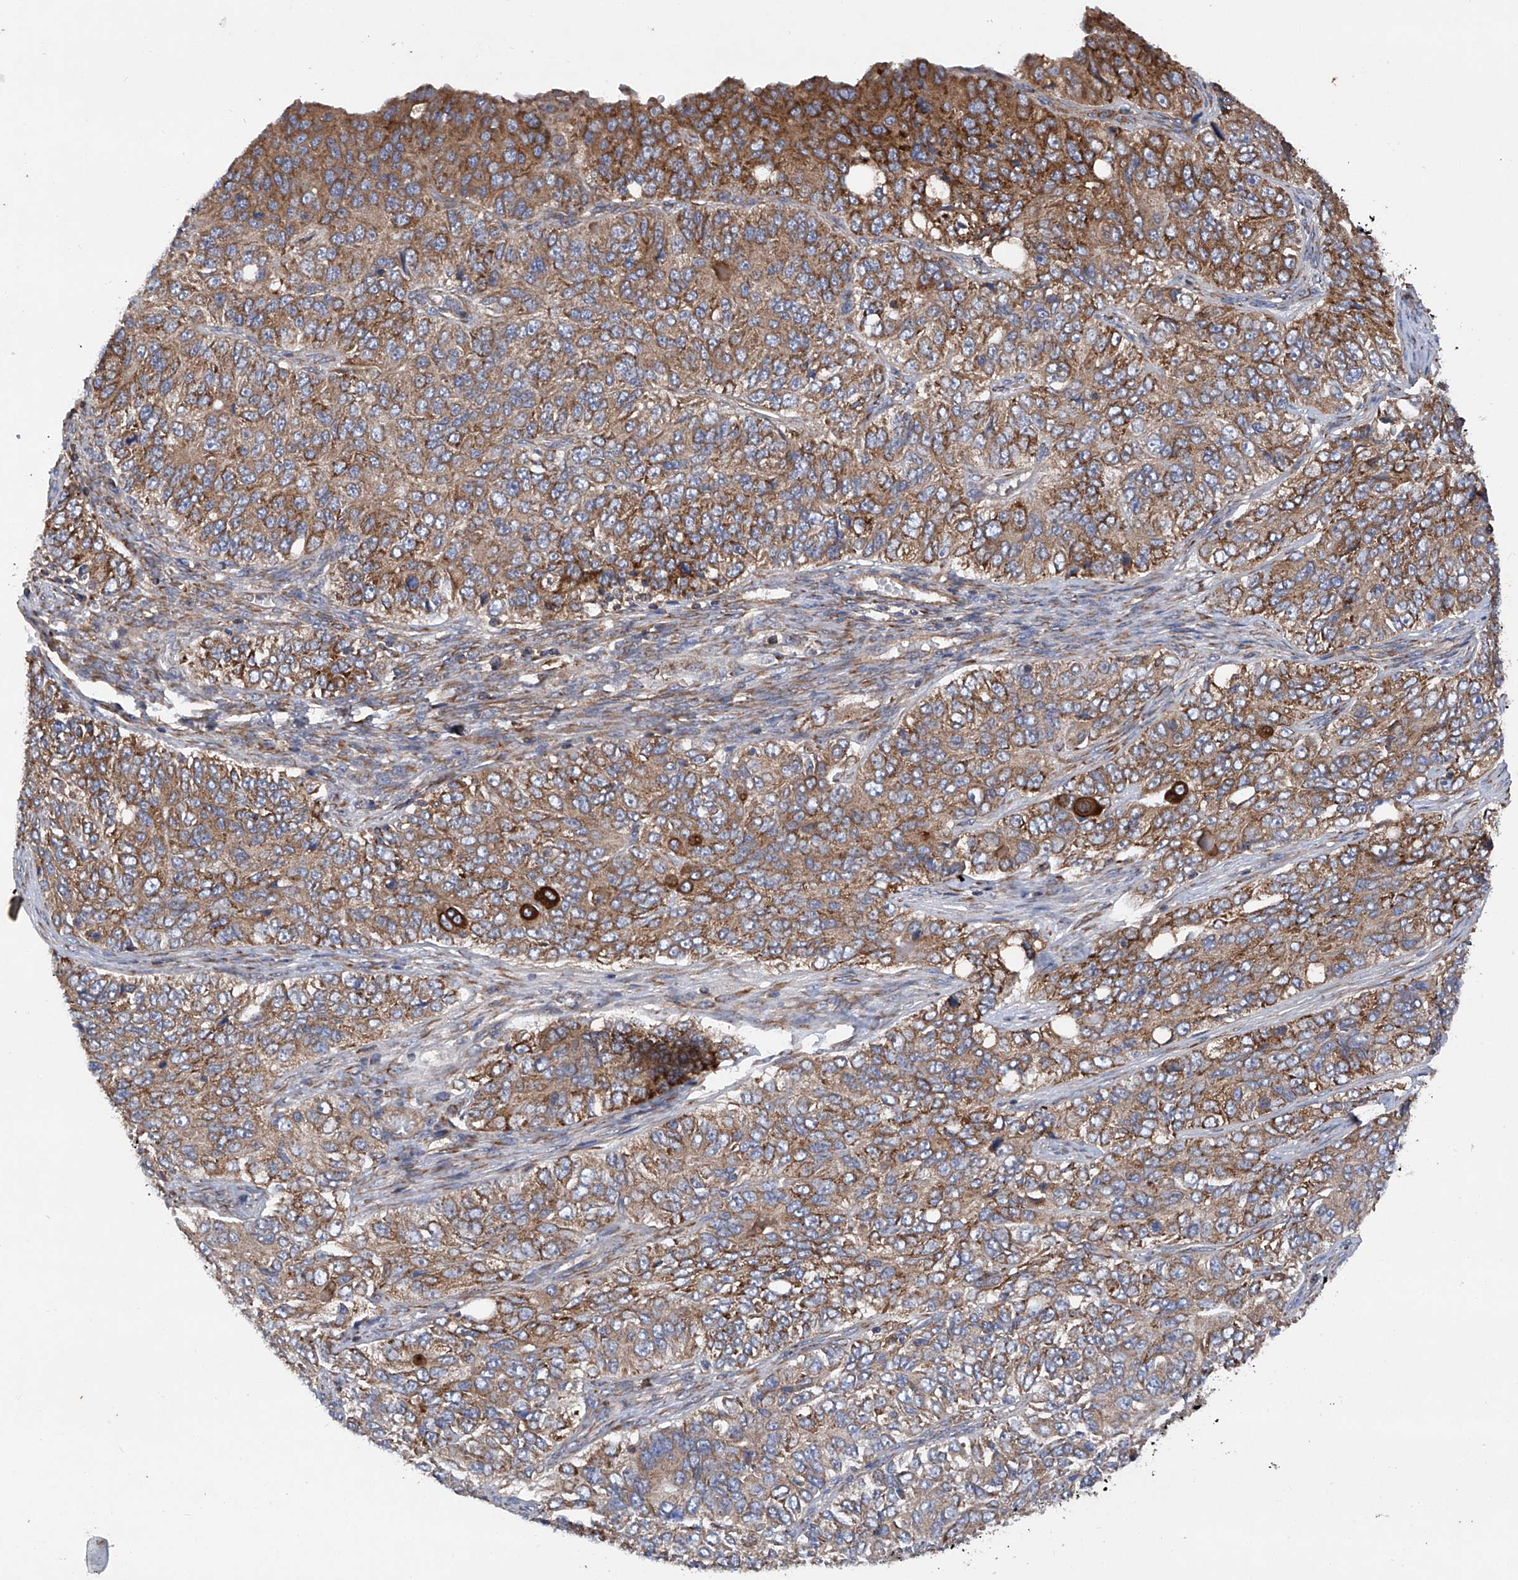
{"staining": {"intensity": "moderate", "quantity": ">75%", "location": "cytoplasmic/membranous"}, "tissue": "ovarian cancer", "cell_type": "Tumor cells", "image_type": "cancer", "snomed": [{"axis": "morphology", "description": "Carcinoma, endometroid"}, {"axis": "topography", "description": "Ovary"}], "caption": "Moderate cytoplasmic/membranous protein expression is identified in approximately >75% of tumor cells in ovarian endometroid carcinoma.", "gene": "ASCC3", "patient": {"sex": "female", "age": 51}}